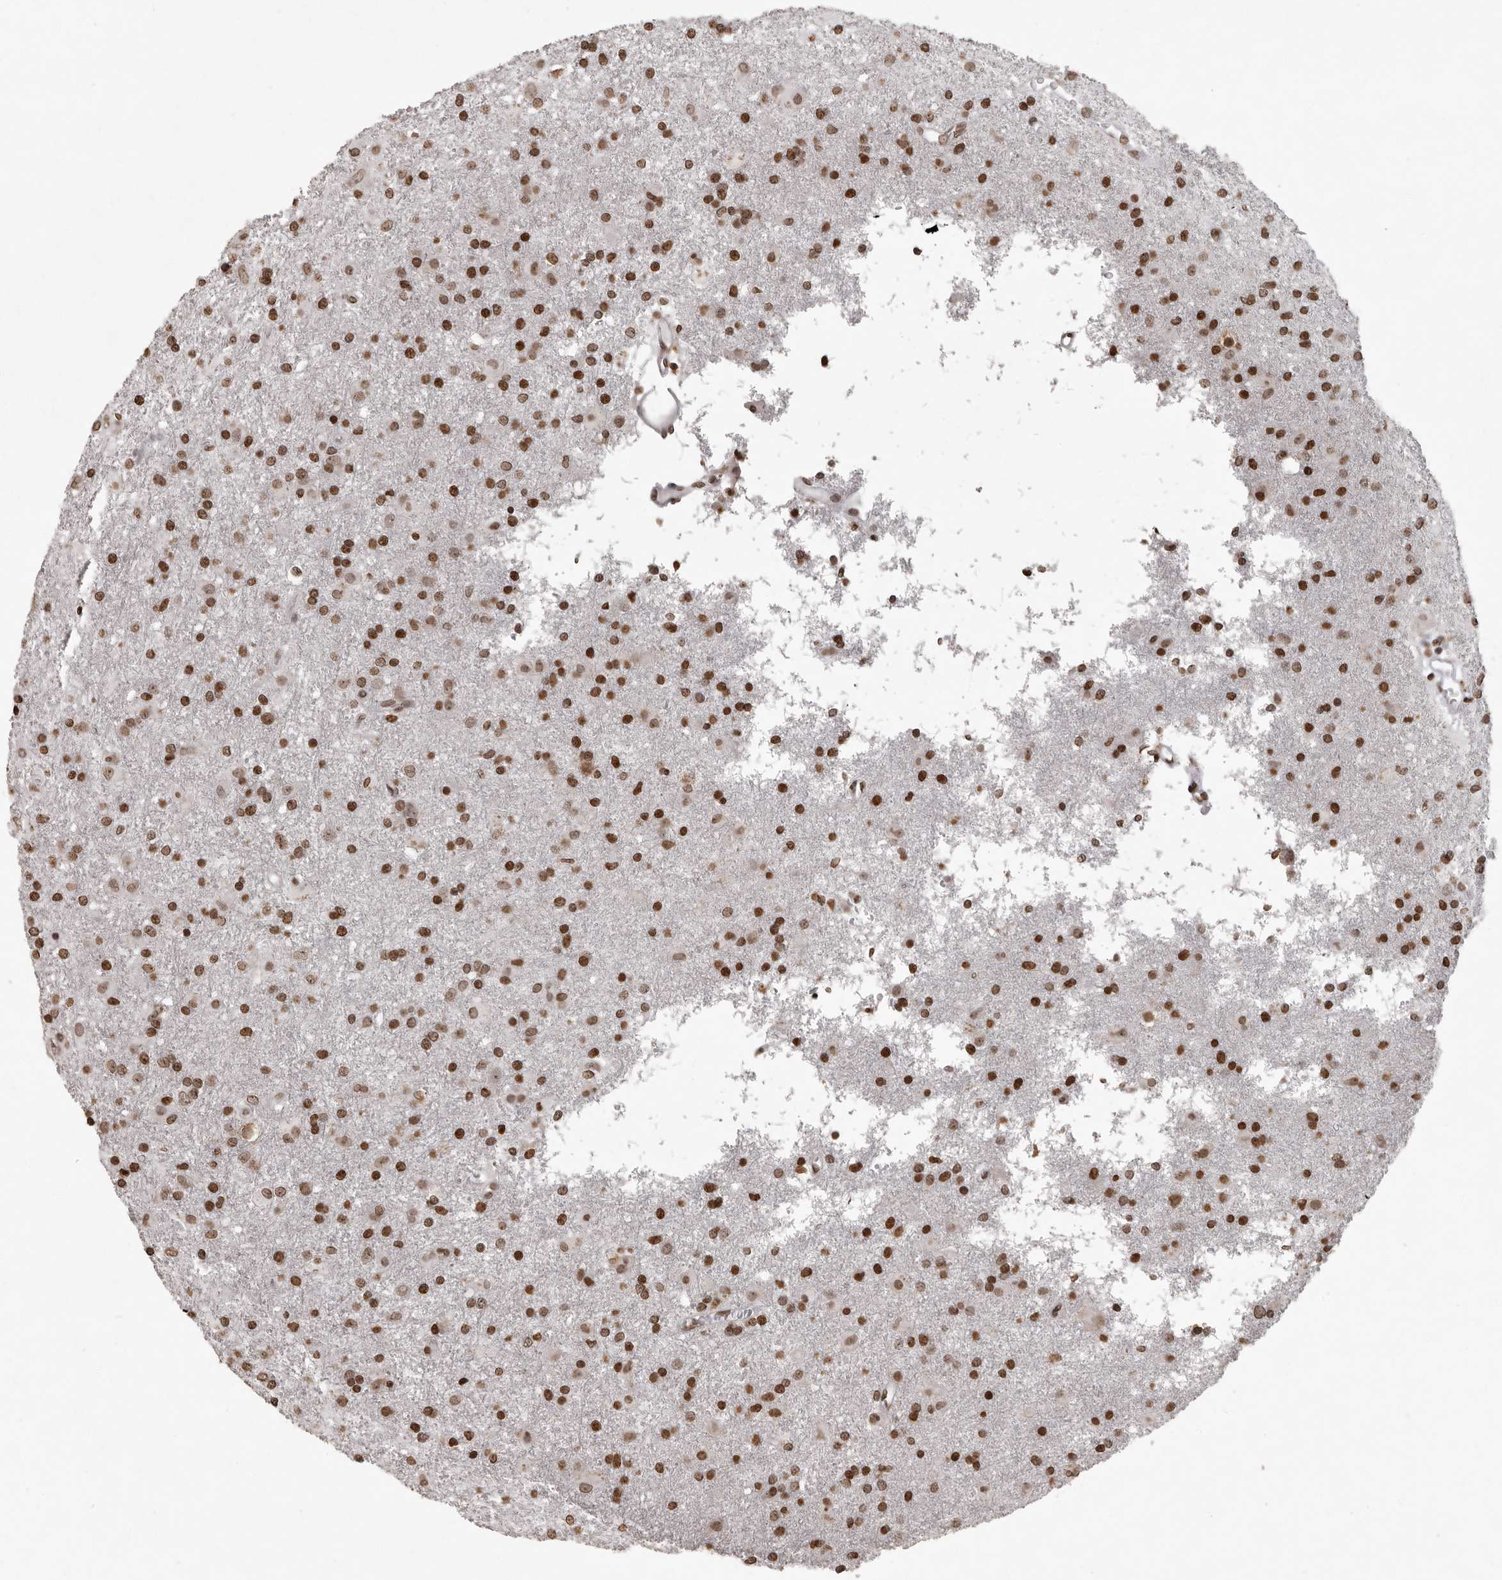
{"staining": {"intensity": "moderate", "quantity": ">75%", "location": "nuclear"}, "tissue": "glioma", "cell_type": "Tumor cells", "image_type": "cancer", "snomed": [{"axis": "morphology", "description": "Glioma, malignant, Low grade"}, {"axis": "topography", "description": "Brain"}], "caption": "Low-grade glioma (malignant) stained for a protein (brown) displays moderate nuclear positive positivity in about >75% of tumor cells.", "gene": "WDR45", "patient": {"sex": "male", "age": 65}}